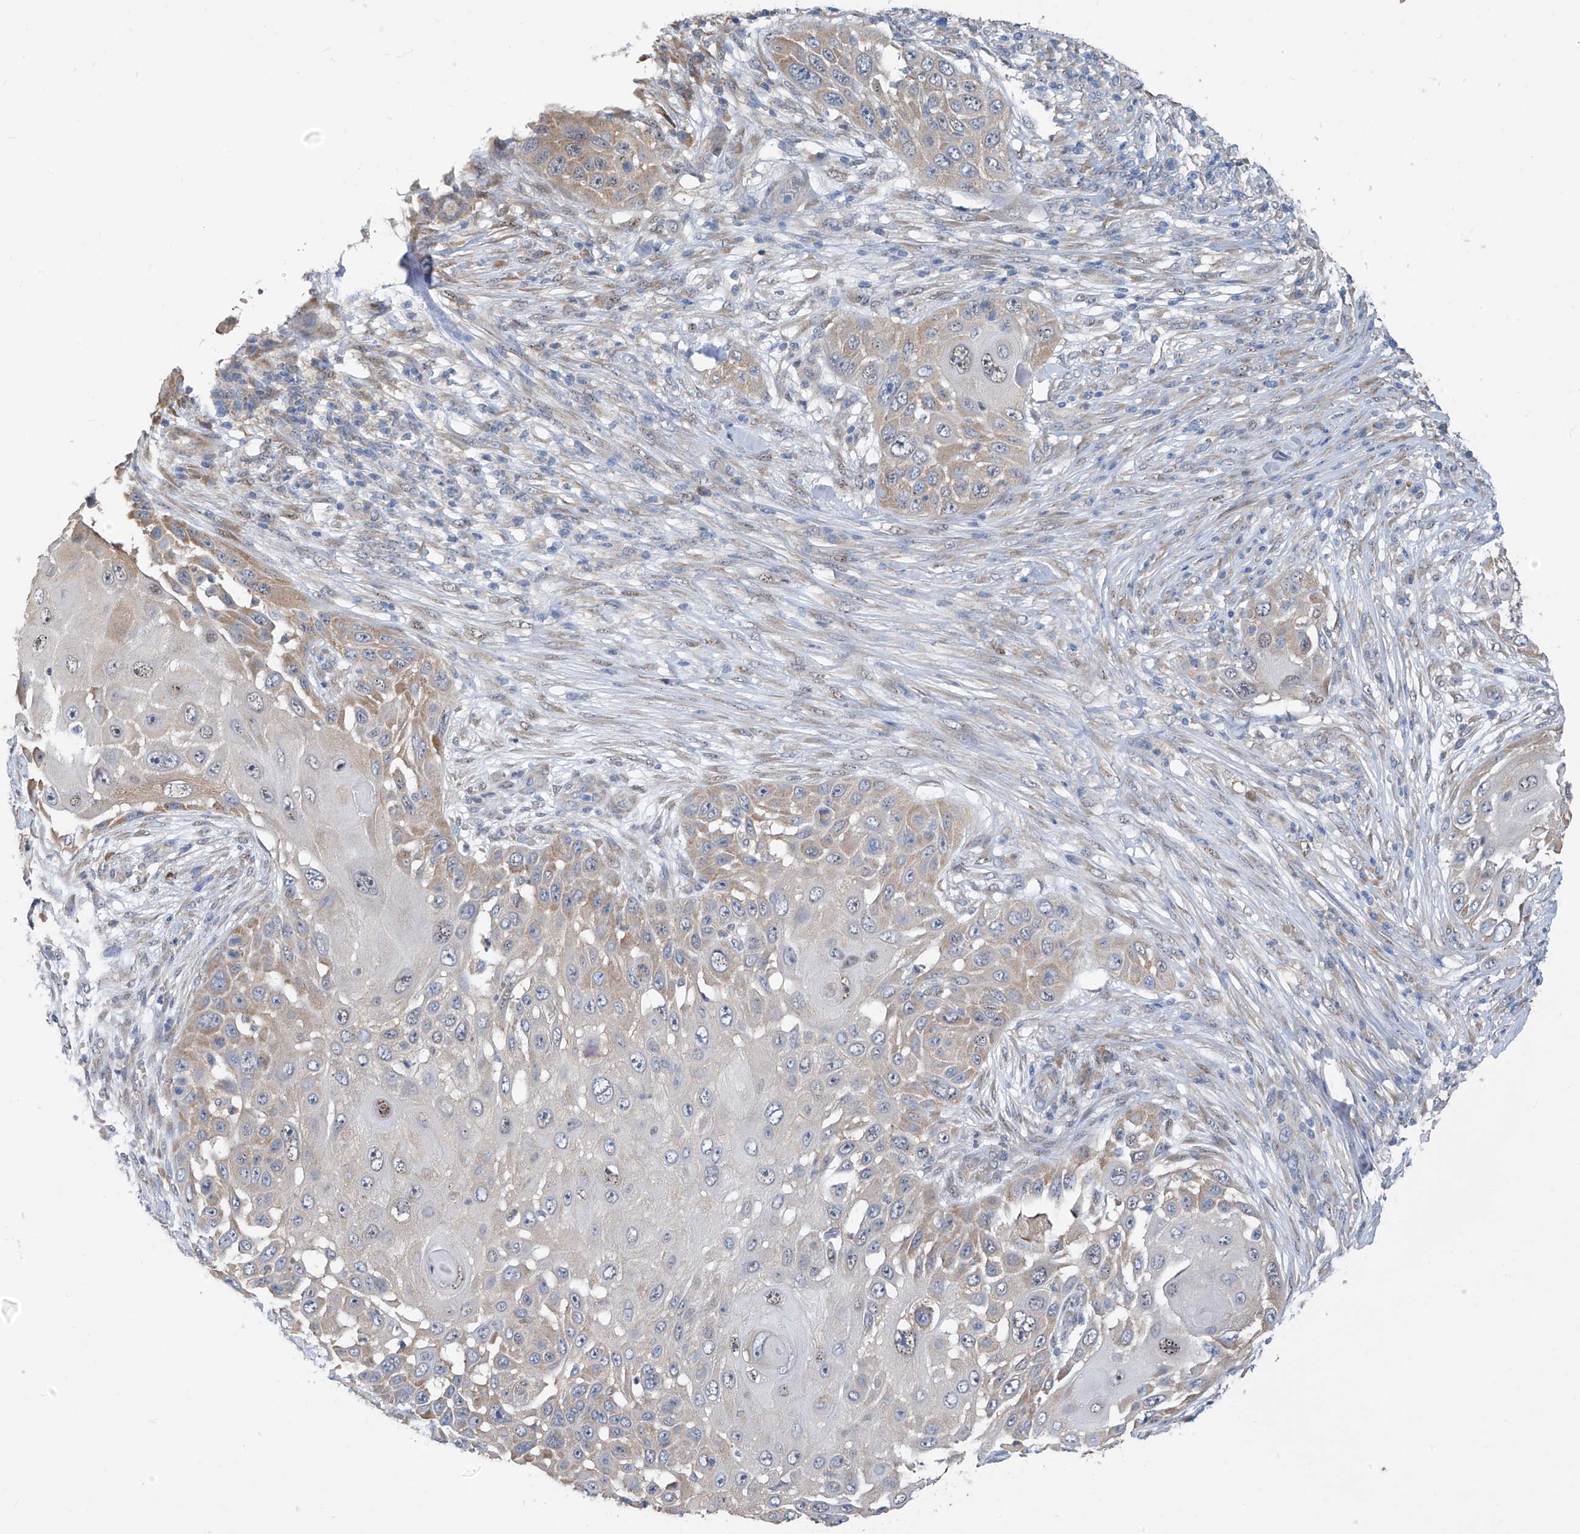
{"staining": {"intensity": "moderate", "quantity": "25%-75%", "location": "cytoplasmic/membranous,nuclear"}, "tissue": "skin cancer", "cell_type": "Tumor cells", "image_type": "cancer", "snomed": [{"axis": "morphology", "description": "Squamous cell carcinoma, NOS"}, {"axis": "topography", "description": "Skin"}], "caption": "Brown immunohistochemical staining in human skin cancer (squamous cell carcinoma) demonstrates moderate cytoplasmic/membranous and nuclear staining in approximately 25%-75% of tumor cells.", "gene": "RPL4", "patient": {"sex": "female", "age": 44}}